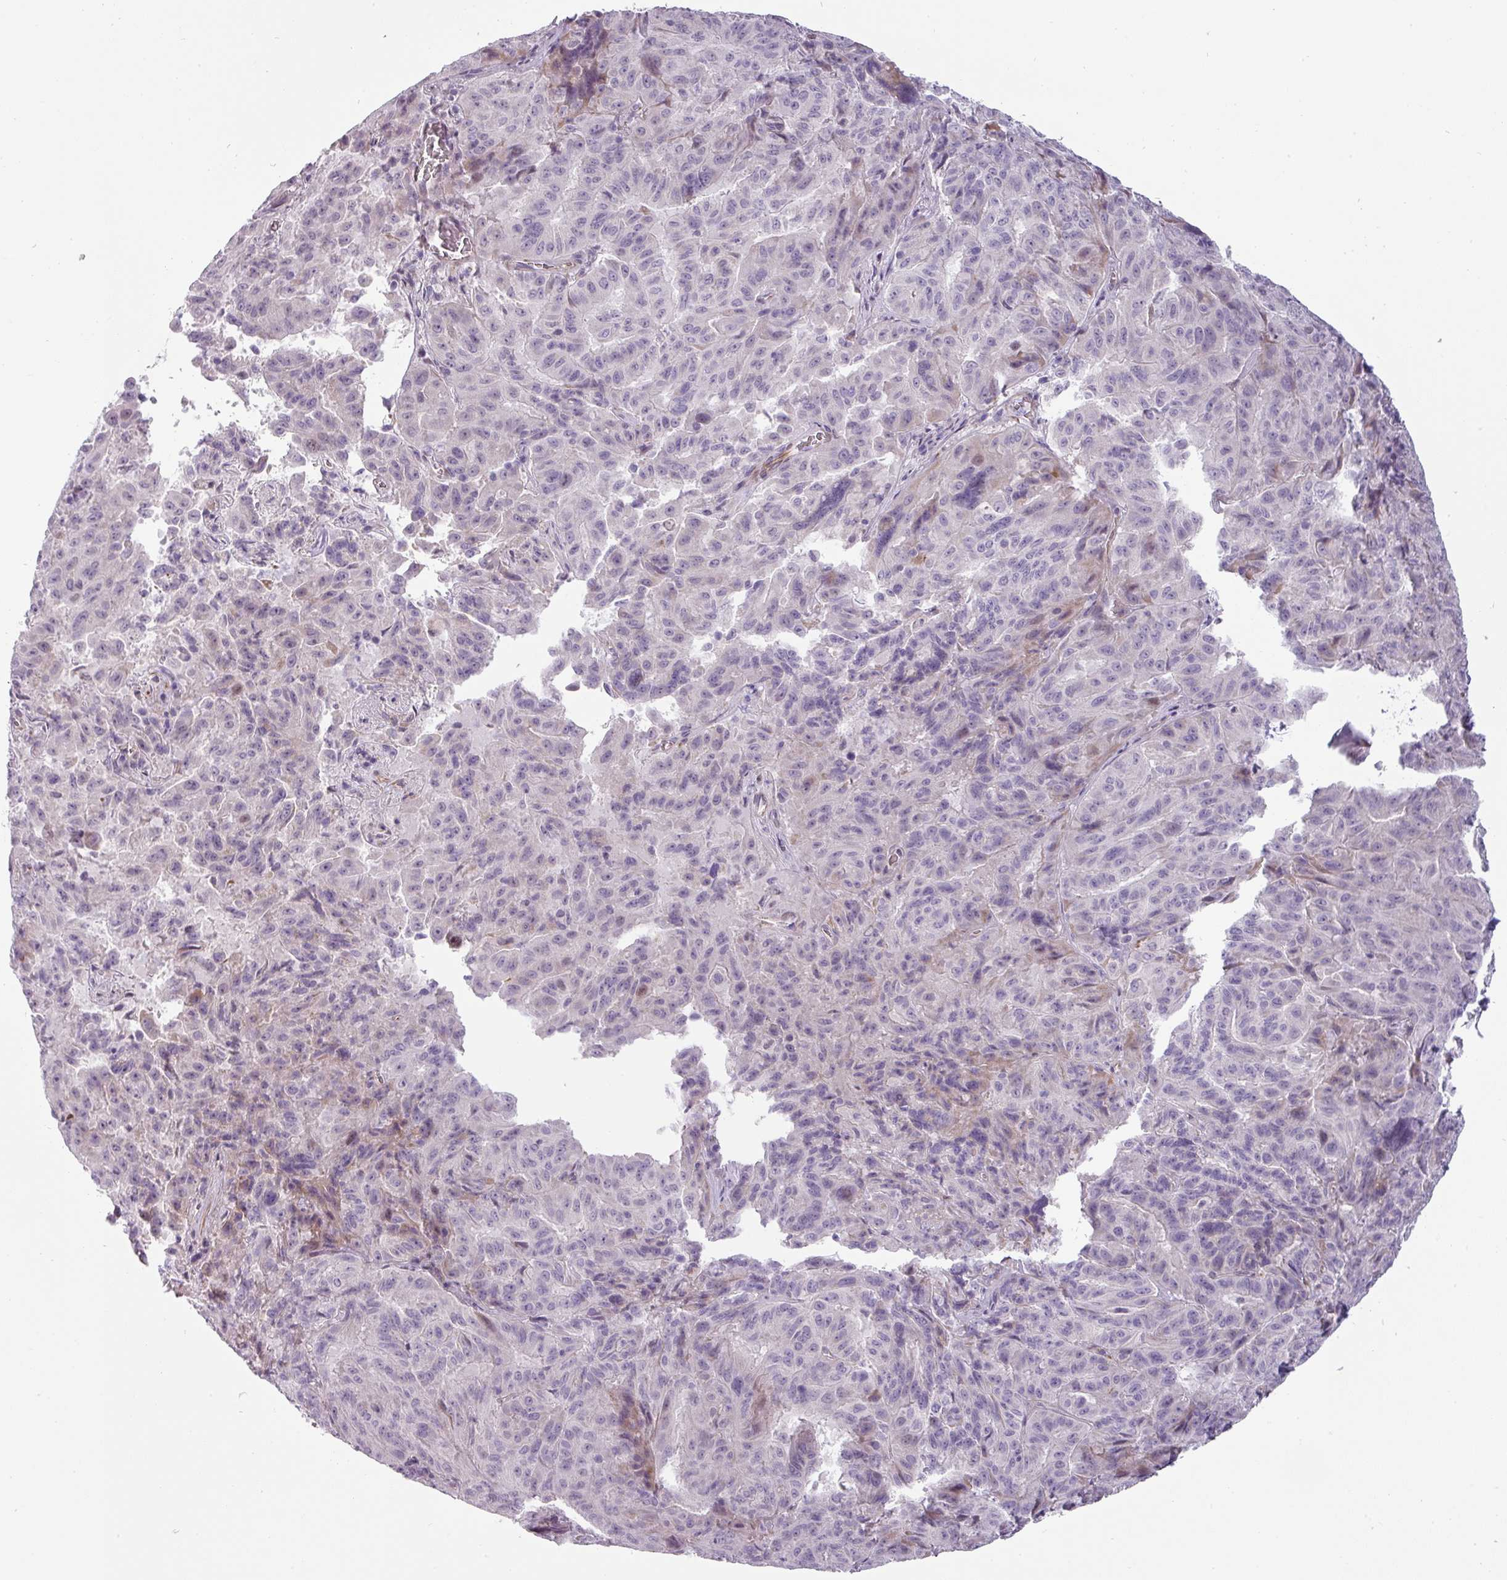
{"staining": {"intensity": "negative", "quantity": "none", "location": "none"}, "tissue": "pancreatic cancer", "cell_type": "Tumor cells", "image_type": "cancer", "snomed": [{"axis": "morphology", "description": "Adenocarcinoma, NOS"}, {"axis": "topography", "description": "Pancreas"}], "caption": "This is an immunohistochemistry (IHC) micrograph of pancreatic cancer (adenocarcinoma). There is no positivity in tumor cells.", "gene": "CHRDL1", "patient": {"sex": "male", "age": 63}}